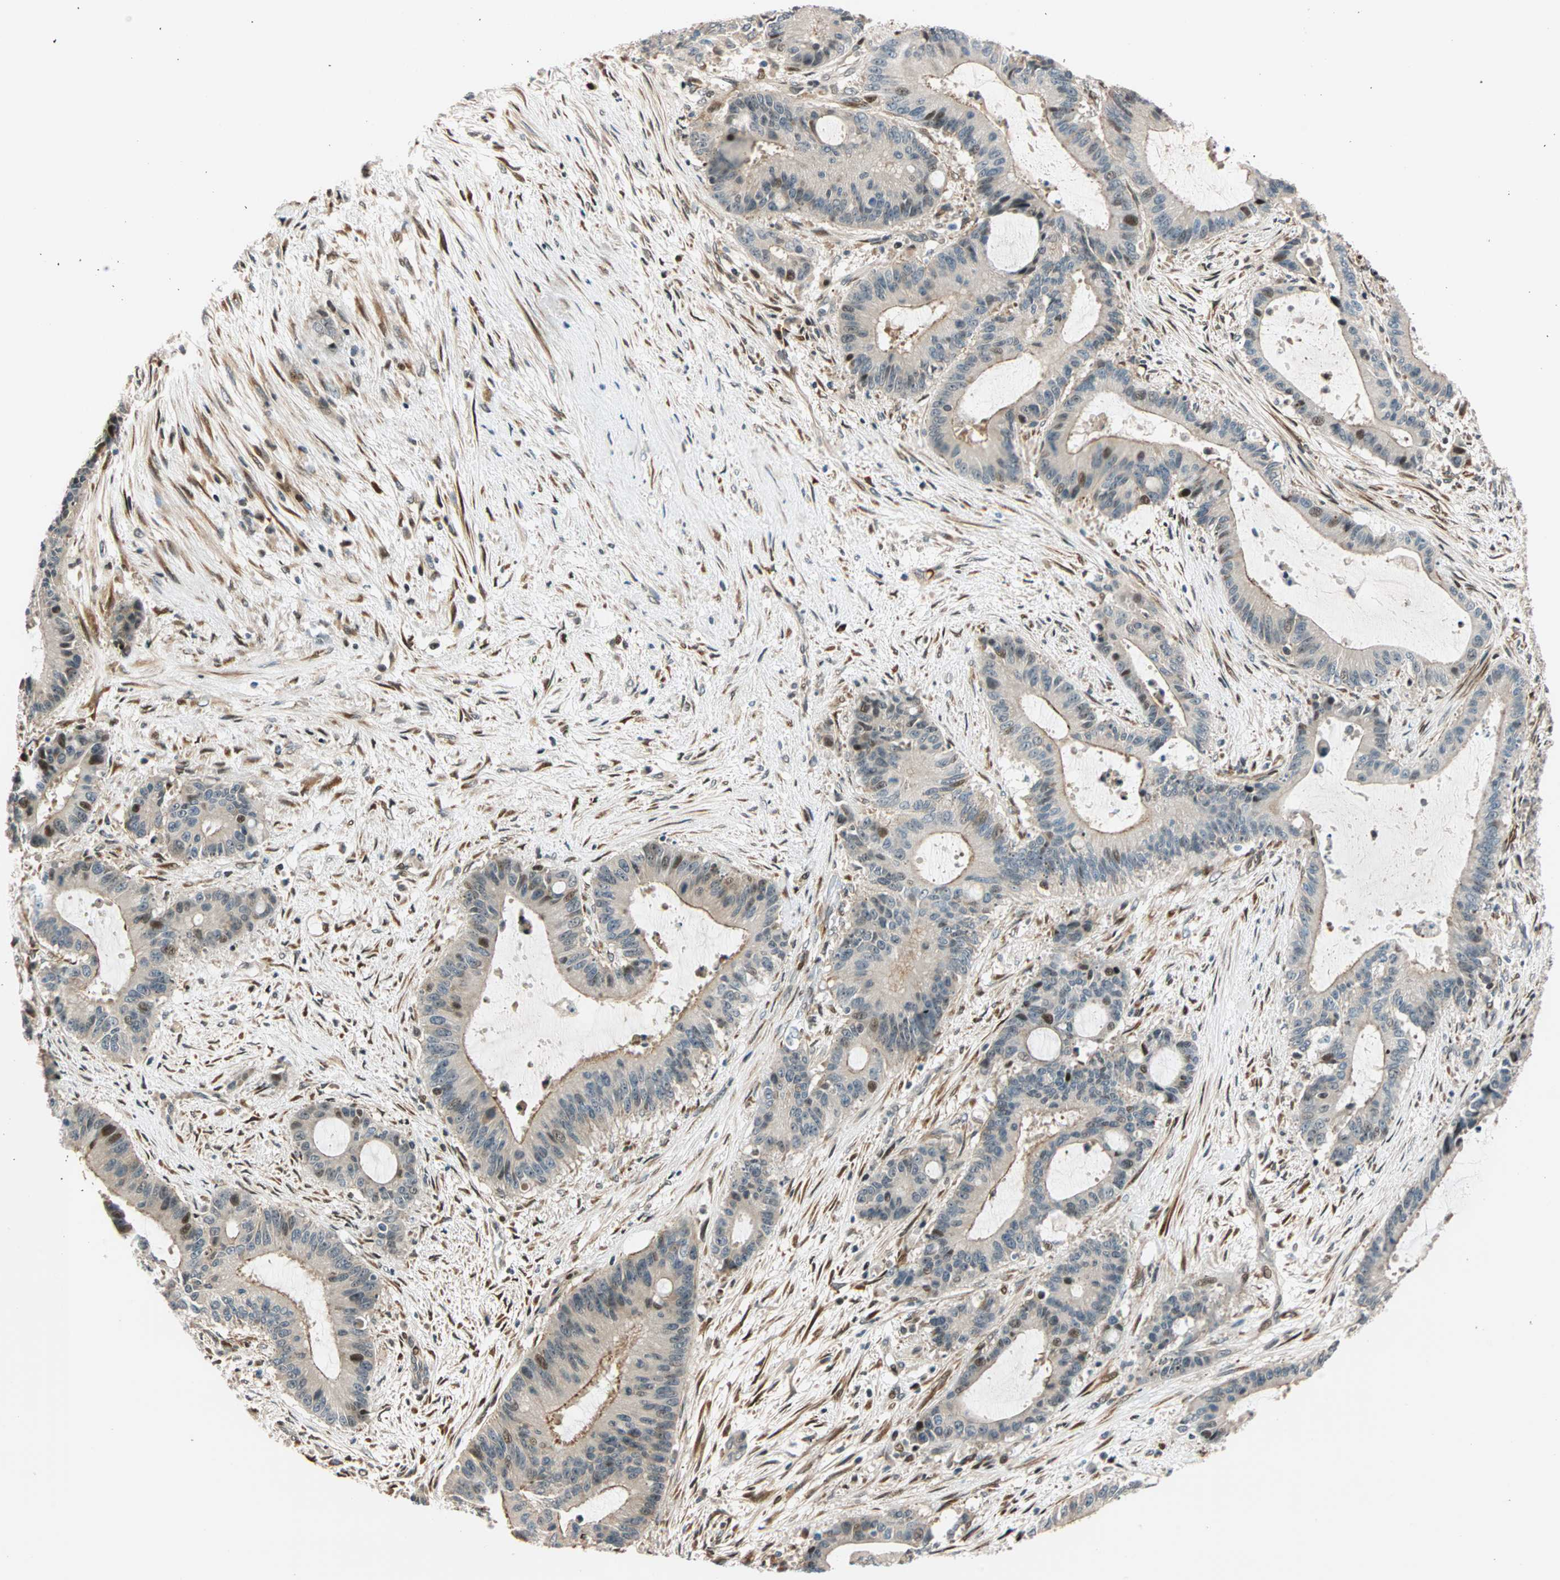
{"staining": {"intensity": "moderate", "quantity": ">75%", "location": "cytoplasmic/membranous,nuclear"}, "tissue": "liver cancer", "cell_type": "Tumor cells", "image_type": "cancer", "snomed": [{"axis": "morphology", "description": "Cholangiocarcinoma"}, {"axis": "topography", "description": "Liver"}], "caption": "Protein staining reveals moderate cytoplasmic/membranous and nuclear staining in about >75% of tumor cells in cholangiocarcinoma (liver).", "gene": "HECW1", "patient": {"sex": "female", "age": 73}}